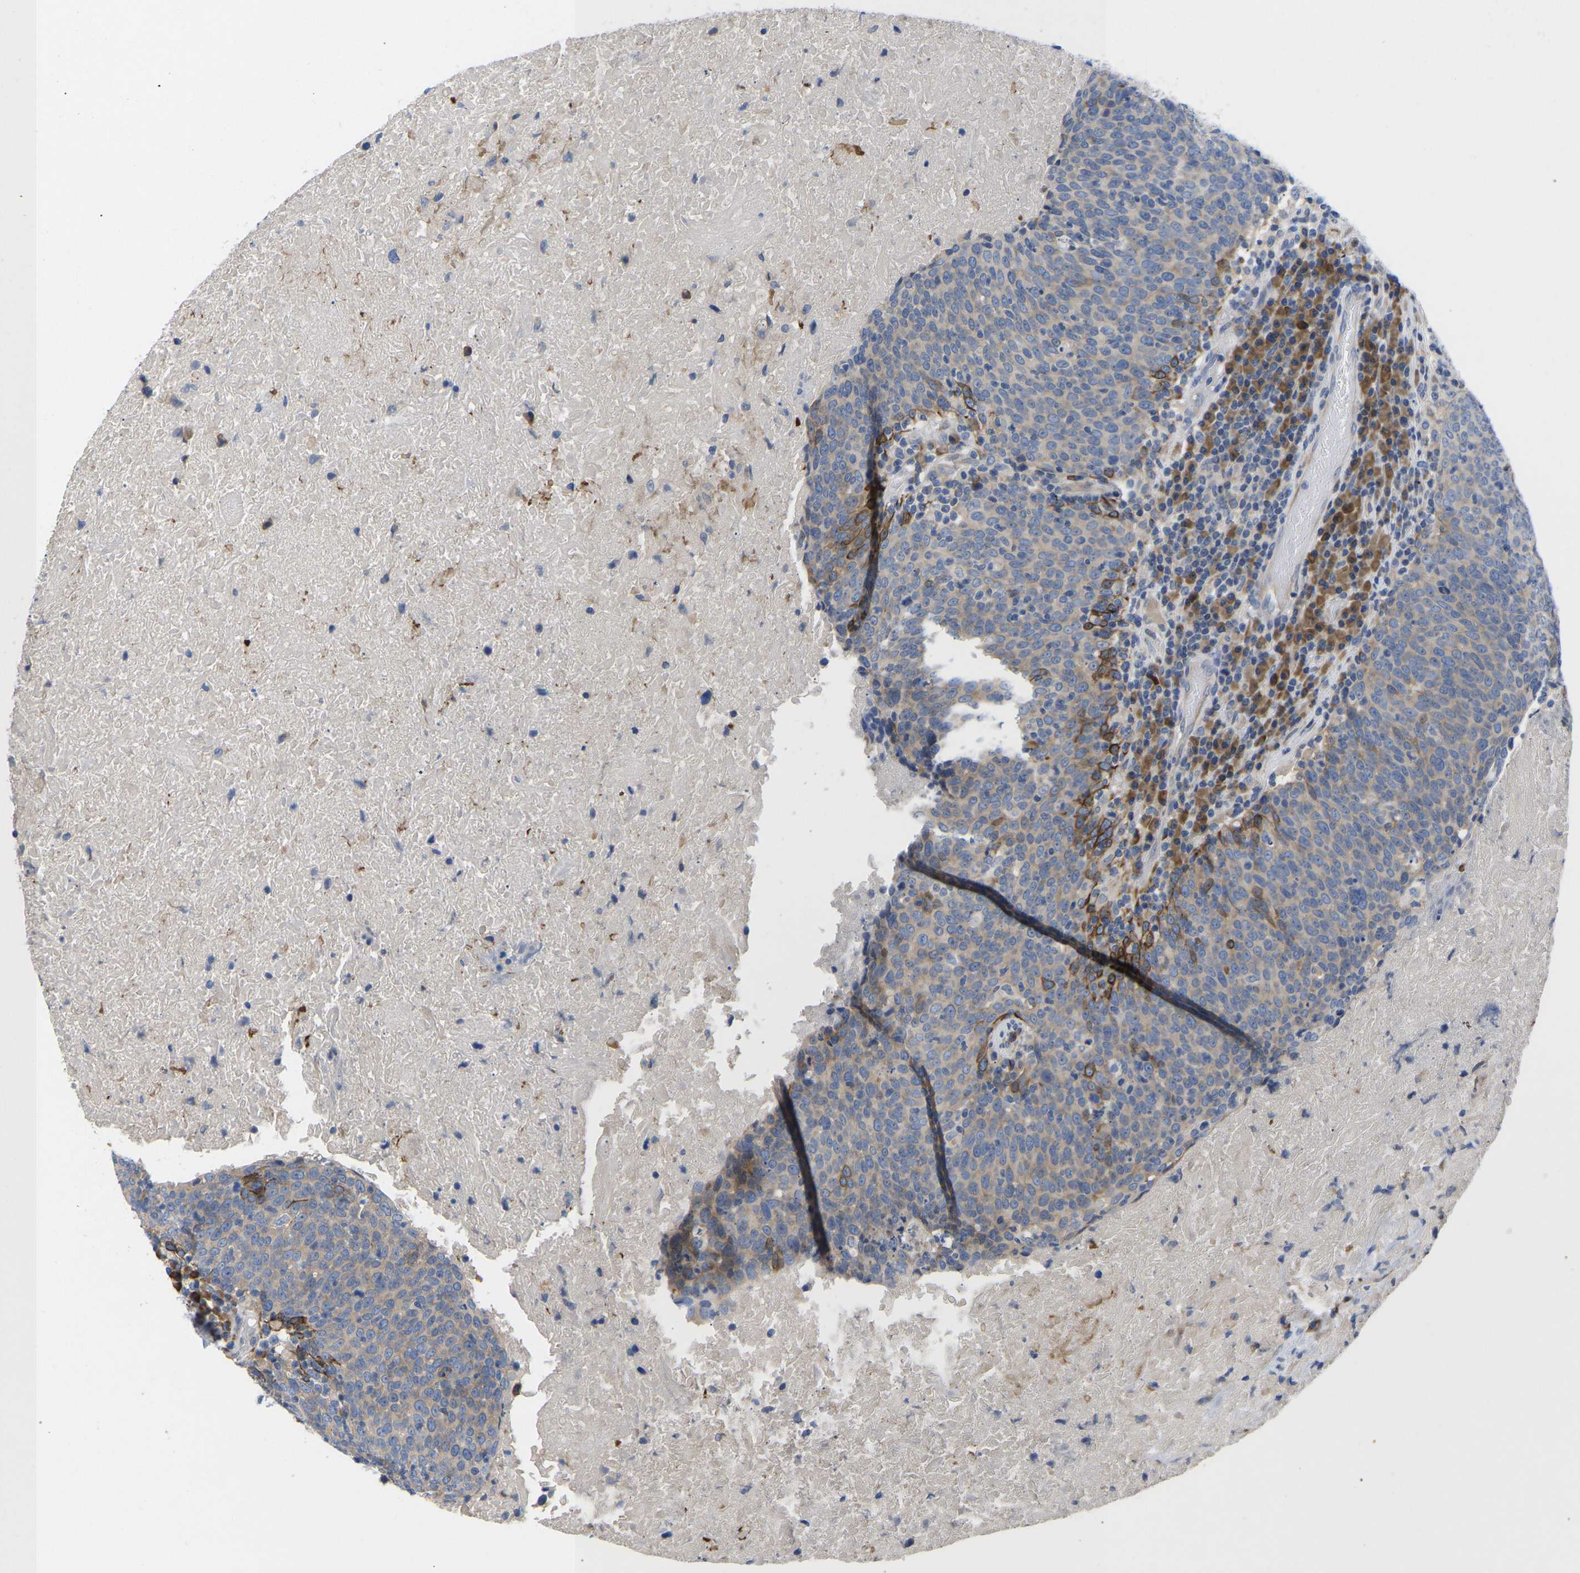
{"staining": {"intensity": "strong", "quantity": "25%-75%", "location": "cytoplasmic/membranous"}, "tissue": "head and neck cancer", "cell_type": "Tumor cells", "image_type": "cancer", "snomed": [{"axis": "morphology", "description": "Squamous cell carcinoma, NOS"}, {"axis": "morphology", "description": "Squamous cell carcinoma, metastatic, NOS"}, {"axis": "topography", "description": "Lymph node"}, {"axis": "topography", "description": "Head-Neck"}], "caption": "Squamous cell carcinoma (head and neck) was stained to show a protein in brown. There is high levels of strong cytoplasmic/membranous positivity in about 25%-75% of tumor cells.", "gene": "ABCA10", "patient": {"sex": "male", "age": 62}}